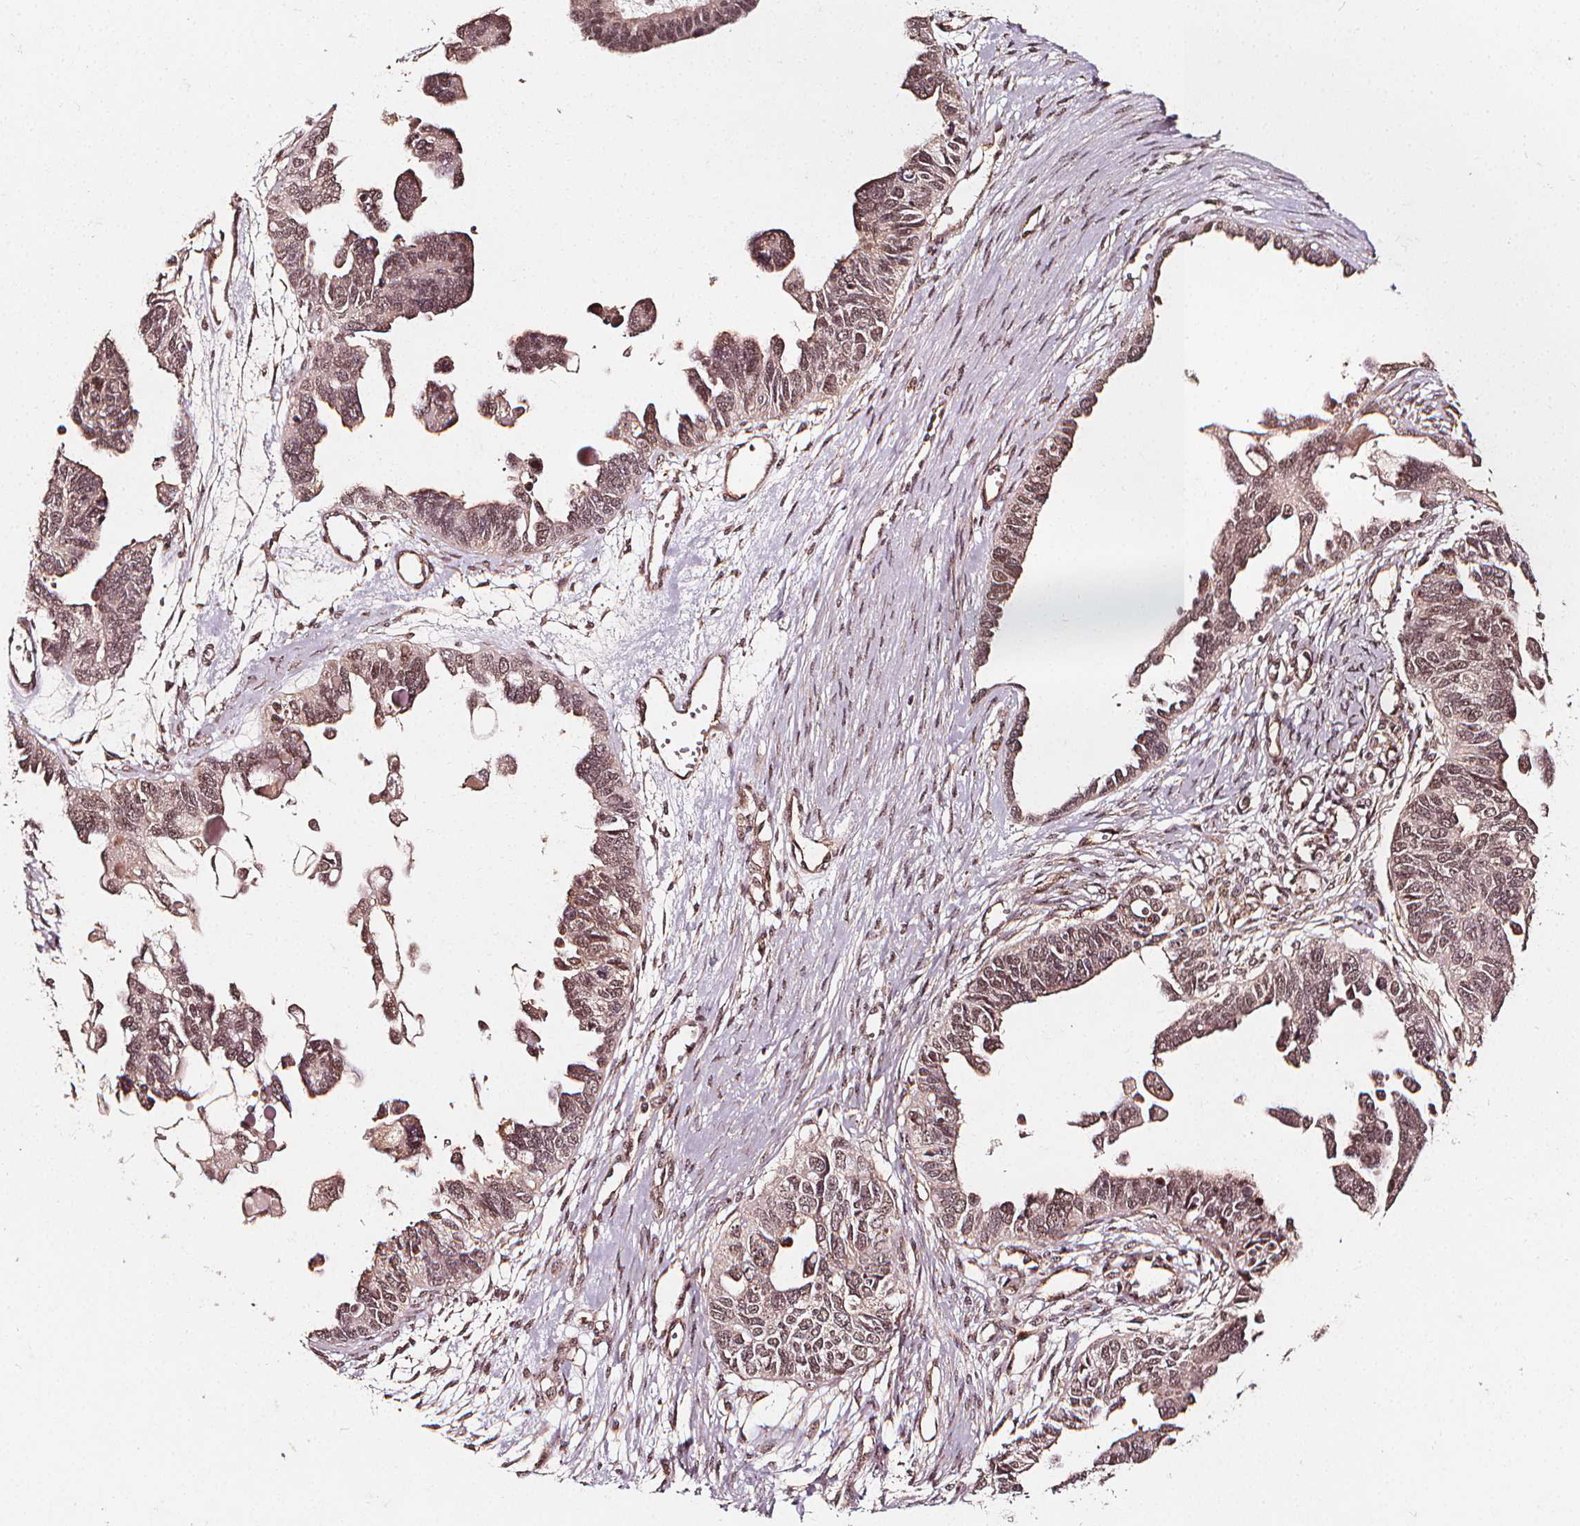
{"staining": {"intensity": "moderate", "quantity": ">75%", "location": "nuclear"}, "tissue": "ovarian cancer", "cell_type": "Tumor cells", "image_type": "cancer", "snomed": [{"axis": "morphology", "description": "Cystadenocarcinoma, serous, NOS"}, {"axis": "topography", "description": "Ovary"}], "caption": "Ovarian serous cystadenocarcinoma was stained to show a protein in brown. There is medium levels of moderate nuclear staining in about >75% of tumor cells.", "gene": "EXOSC9", "patient": {"sex": "female", "age": 51}}